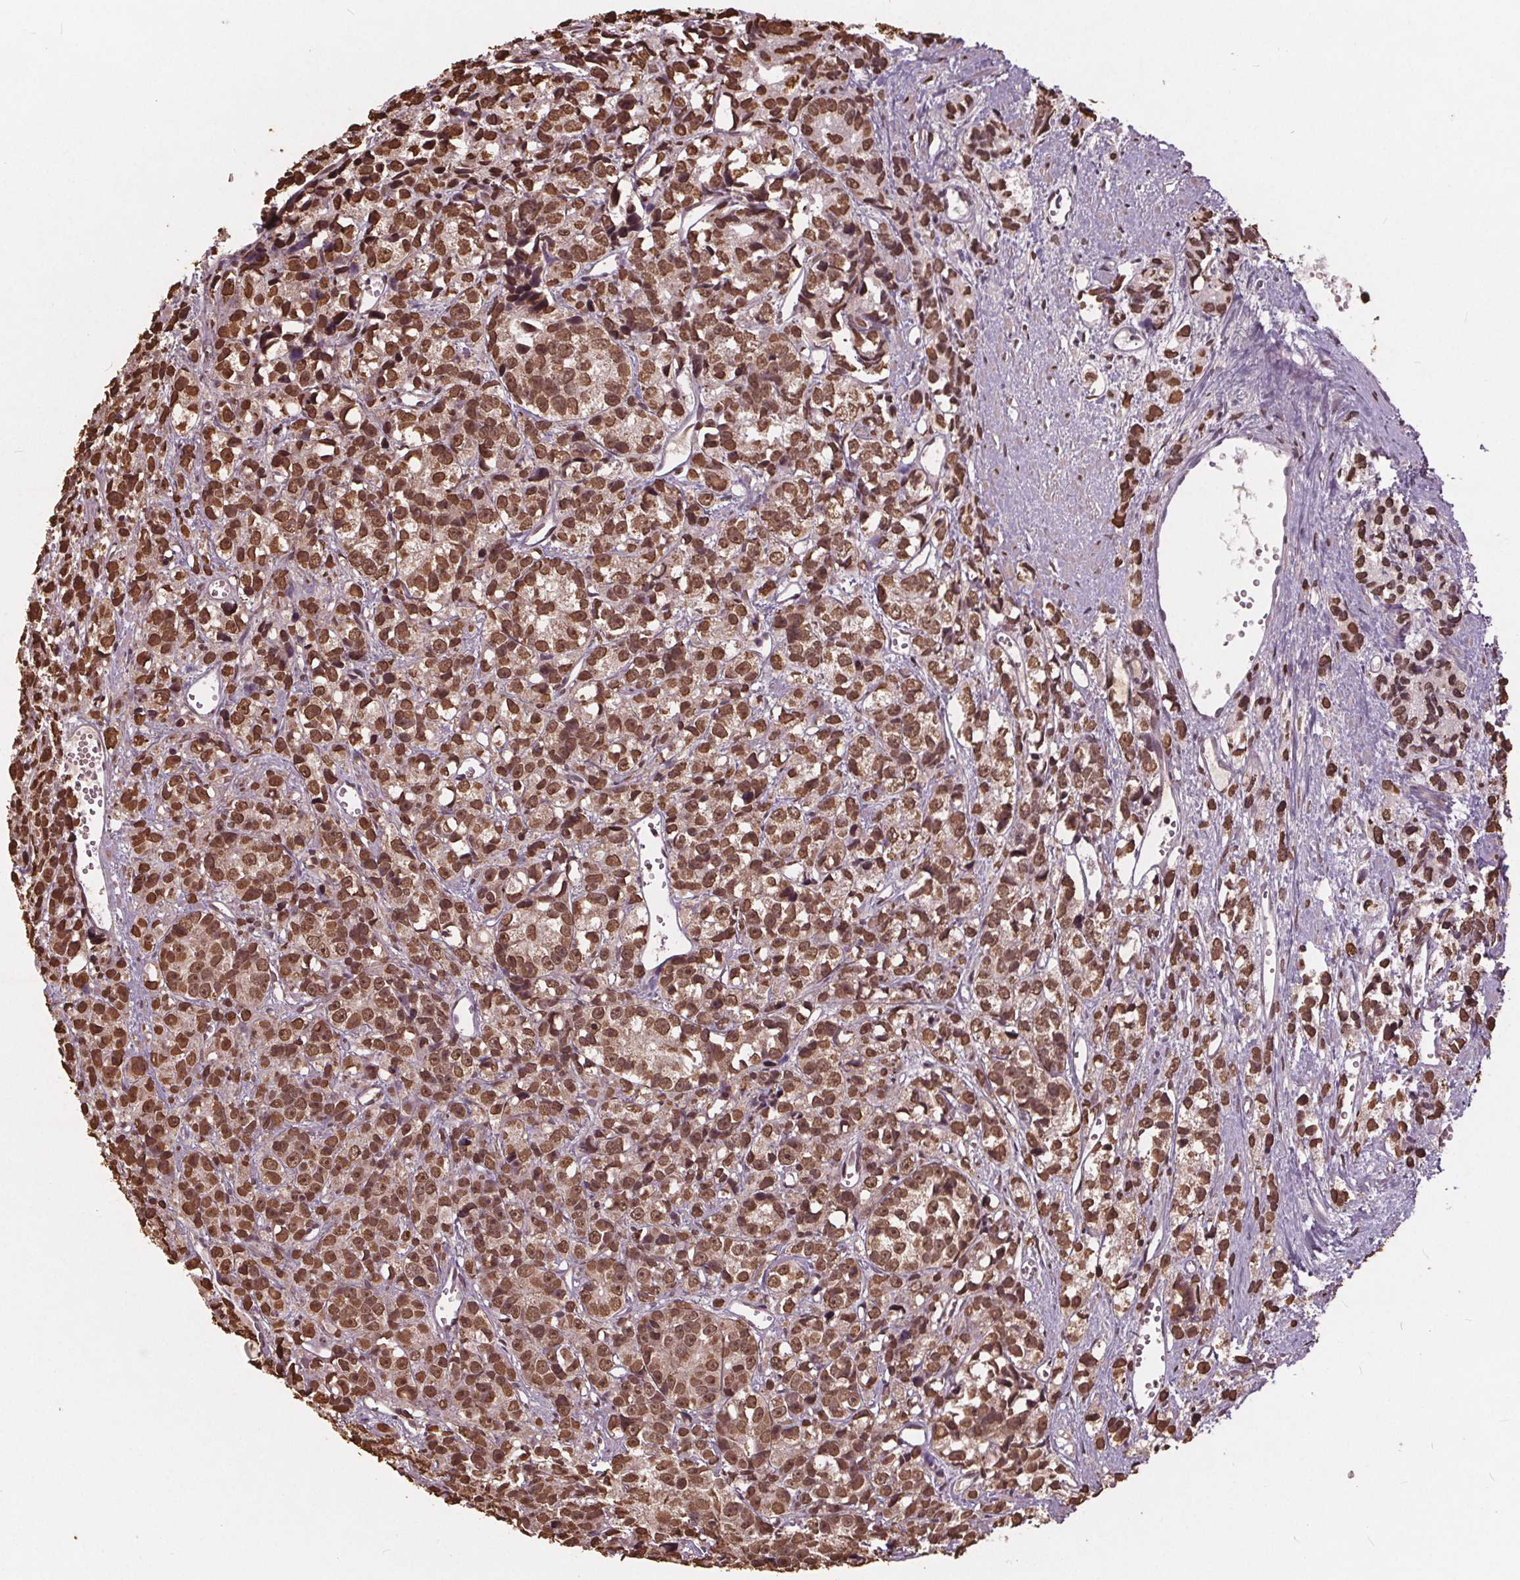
{"staining": {"intensity": "moderate", "quantity": ">75%", "location": "nuclear"}, "tissue": "prostate cancer", "cell_type": "Tumor cells", "image_type": "cancer", "snomed": [{"axis": "morphology", "description": "Adenocarcinoma, High grade"}, {"axis": "topography", "description": "Prostate"}], "caption": "High-grade adenocarcinoma (prostate) tissue displays moderate nuclear expression in approximately >75% of tumor cells, visualized by immunohistochemistry.", "gene": "HIF1AN", "patient": {"sex": "male", "age": 77}}